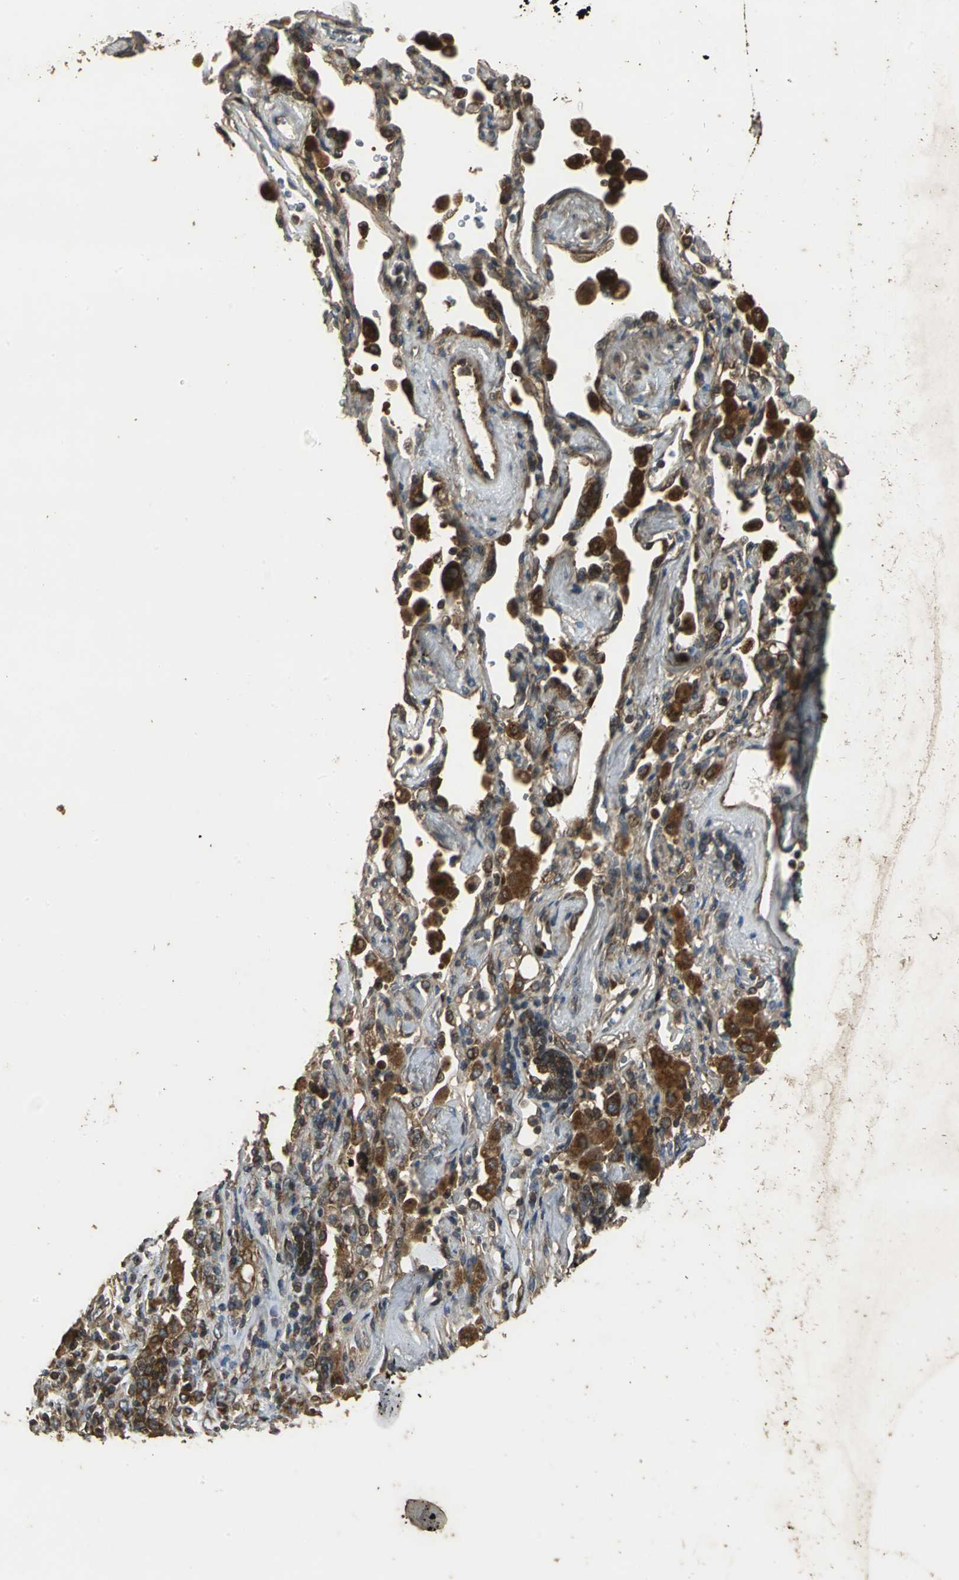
{"staining": {"intensity": "strong", "quantity": ">75%", "location": "cytoplasmic/membranous"}, "tissue": "lung cancer", "cell_type": "Tumor cells", "image_type": "cancer", "snomed": [{"axis": "morphology", "description": "Squamous cell carcinoma, NOS"}, {"axis": "topography", "description": "Lung"}], "caption": "Protein staining reveals strong cytoplasmic/membranous staining in about >75% of tumor cells in lung cancer (squamous cell carcinoma). The staining was performed using DAB (3,3'-diaminobenzidine), with brown indicating positive protein expression. Nuclei are stained blue with hematoxylin.", "gene": "KANK1", "patient": {"sex": "female", "age": 67}}